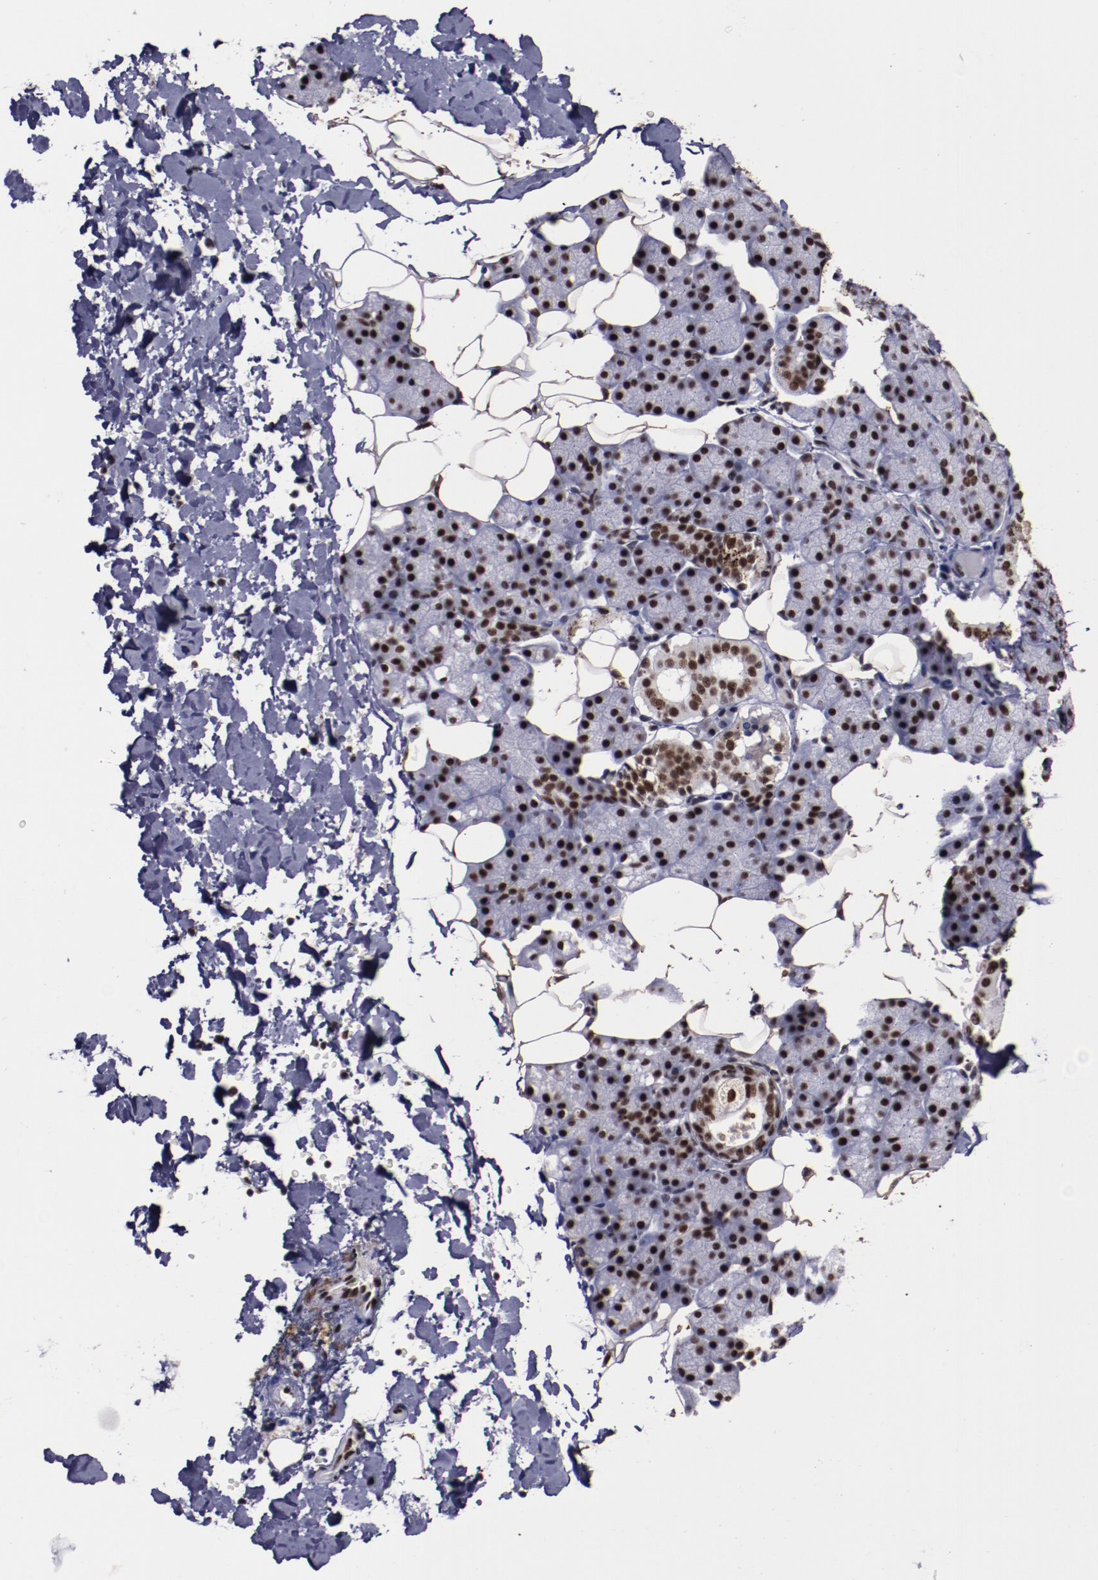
{"staining": {"intensity": "strong", "quantity": ">75%", "location": "nuclear"}, "tissue": "salivary gland", "cell_type": "Glandular cells", "image_type": "normal", "snomed": [{"axis": "morphology", "description": "Normal tissue, NOS"}, {"axis": "topography", "description": "Lymph node"}, {"axis": "topography", "description": "Salivary gland"}], "caption": "Protein staining by immunohistochemistry exhibits strong nuclear positivity in about >75% of glandular cells in unremarkable salivary gland.", "gene": "PPP4R3A", "patient": {"sex": "male", "age": 8}}